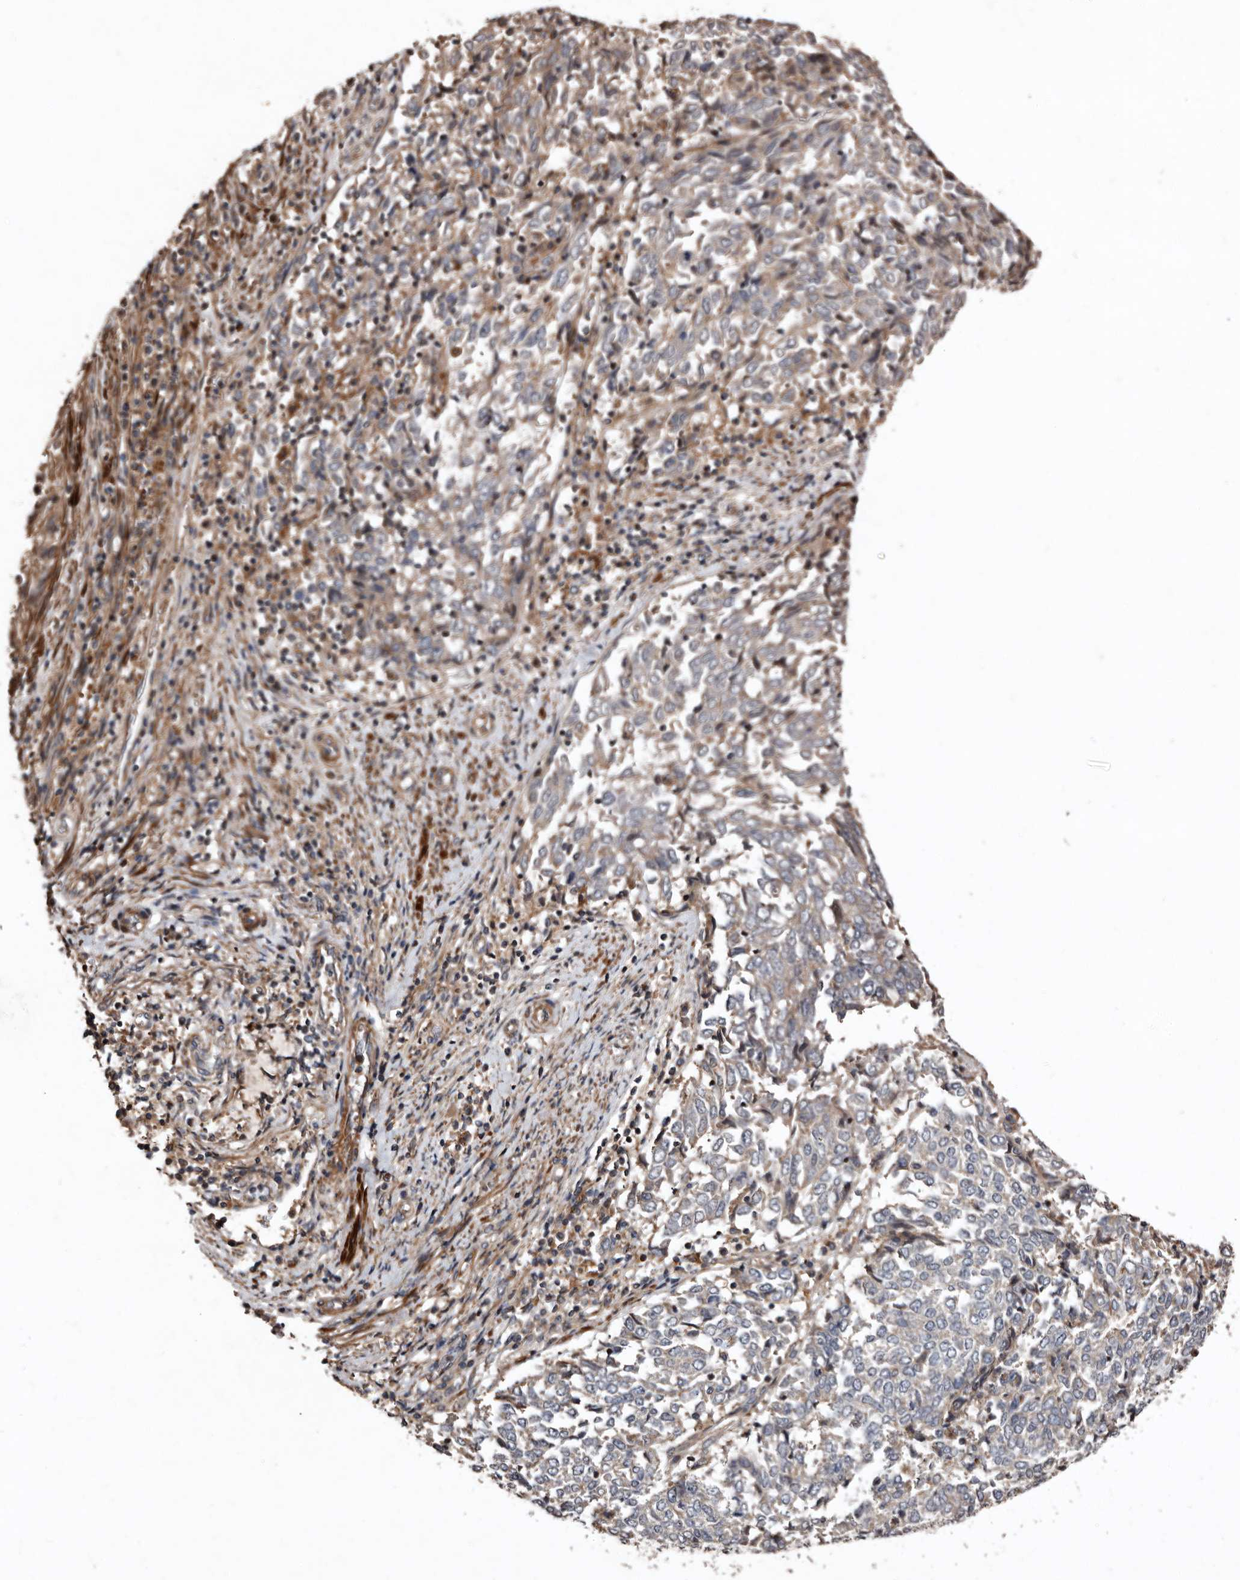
{"staining": {"intensity": "weak", "quantity": "25%-75%", "location": "cytoplasmic/membranous"}, "tissue": "endometrial cancer", "cell_type": "Tumor cells", "image_type": "cancer", "snomed": [{"axis": "morphology", "description": "Adenocarcinoma, NOS"}, {"axis": "topography", "description": "Endometrium"}], "caption": "The photomicrograph reveals staining of endometrial adenocarcinoma, revealing weak cytoplasmic/membranous protein positivity (brown color) within tumor cells.", "gene": "PRKD3", "patient": {"sex": "female", "age": 80}}